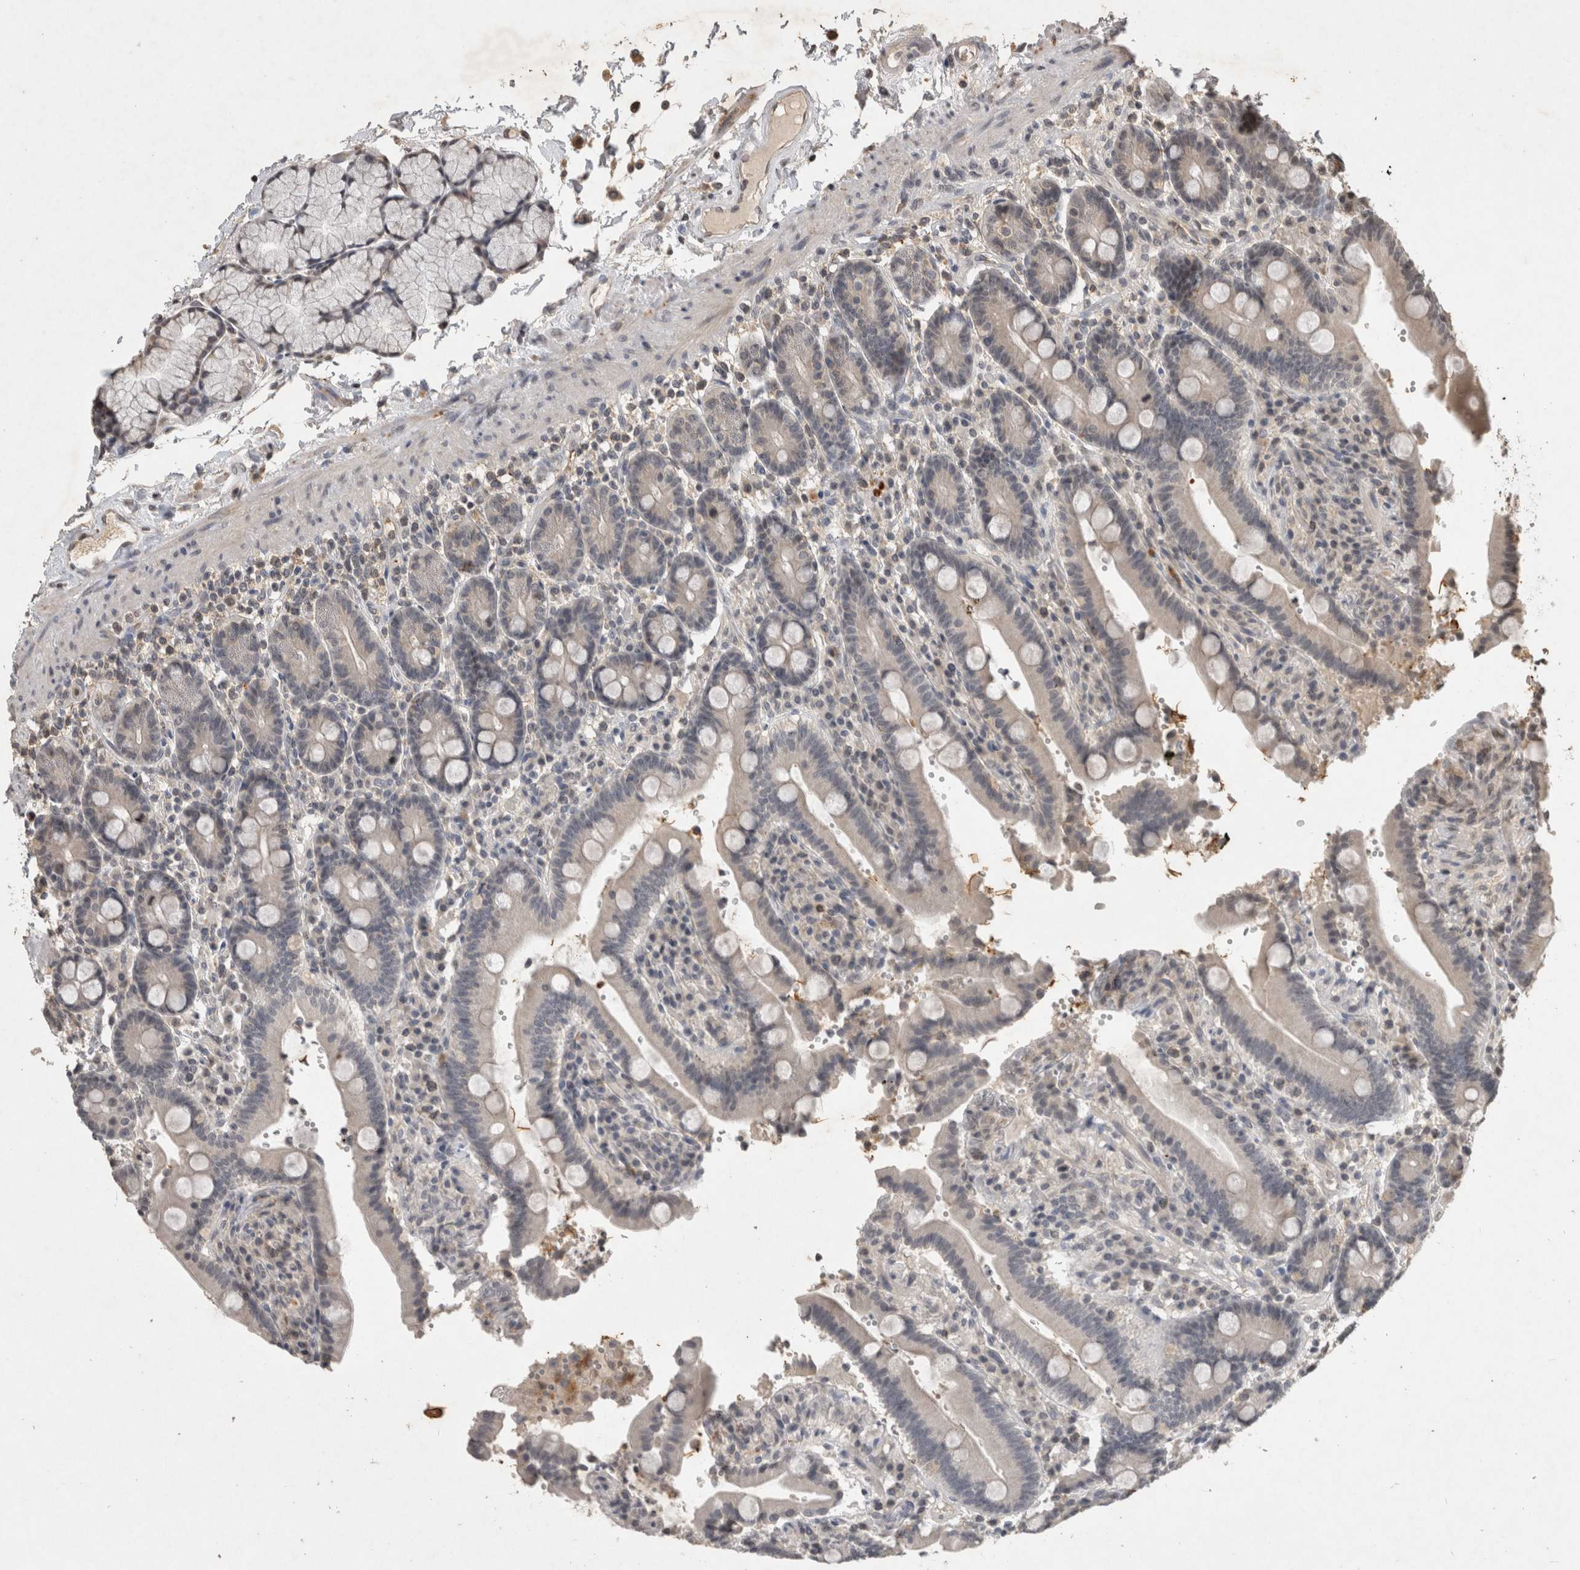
{"staining": {"intensity": "negative", "quantity": "none", "location": "none"}, "tissue": "duodenum", "cell_type": "Glandular cells", "image_type": "normal", "snomed": [{"axis": "morphology", "description": "Normal tissue, NOS"}, {"axis": "topography", "description": "Small intestine, NOS"}], "caption": "A histopathology image of human duodenum is negative for staining in glandular cells. The staining is performed using DAB brown chromogen with nuclei counter-stained in using hematoxylin.", "gene": "HRK", "patient": {"sex": "female", "age": 71}}